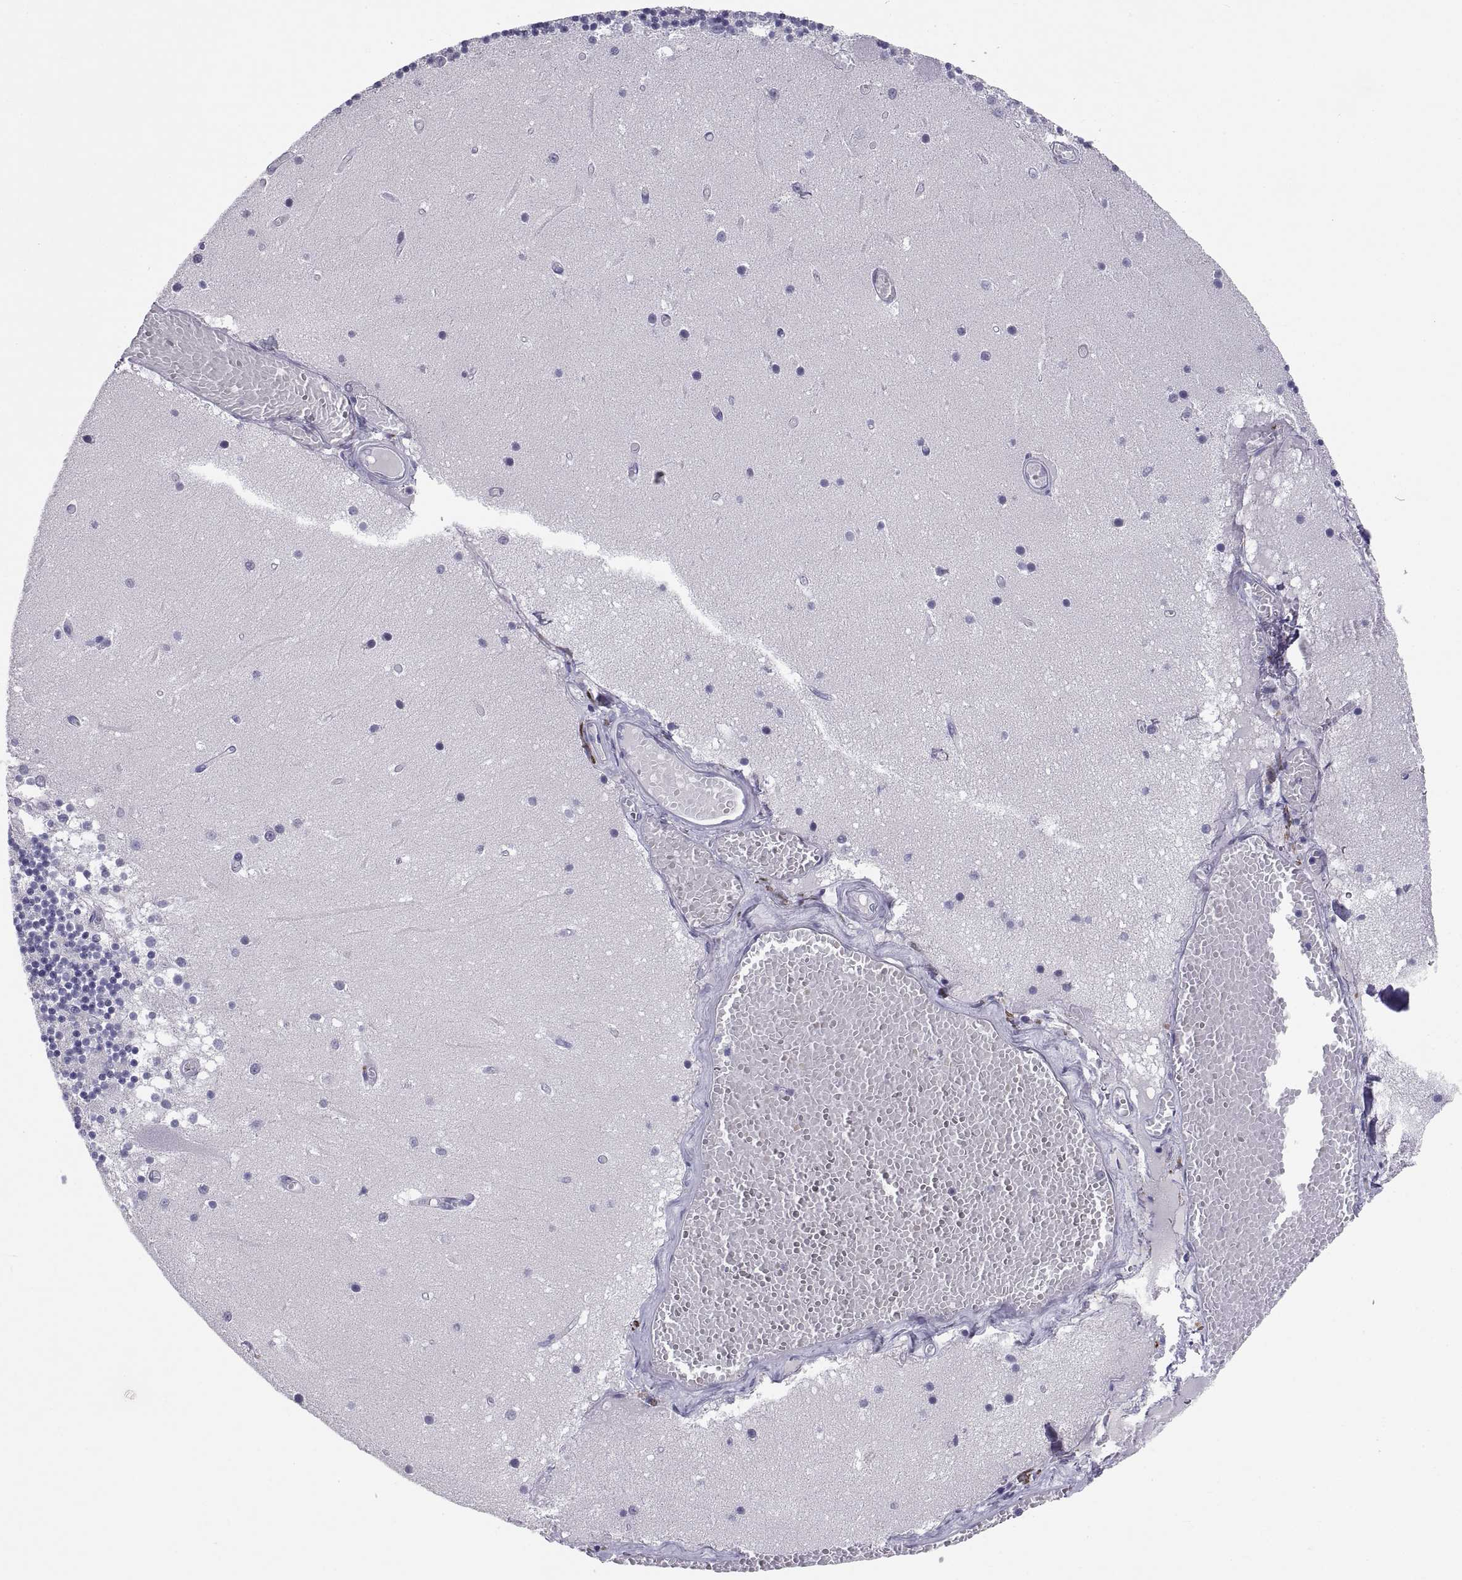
{"staining": {"intensity": "negative", "quantity": "none", "location": "none"}, "tissue": "cerebellum", "cell_type": "Cells in granular layer", "image_type": "normal", "snomed": [{"axis": "morphology", "description": "Normal tissue, NOS"}, {"axis": "topography", "description": "Cerebellum"}], "caption": "This is a photomicrograph of immunohistochemistry (IHC) staining of benign cerebellum, which shows no expression in cells in granular layer. (Stains: DAB IHC with hematoxylin counter stain, Microscopy: brightfield microscopy at high magnification).", "gene": "TEX13A", "patient": {"sex": "female", "age": 28}}